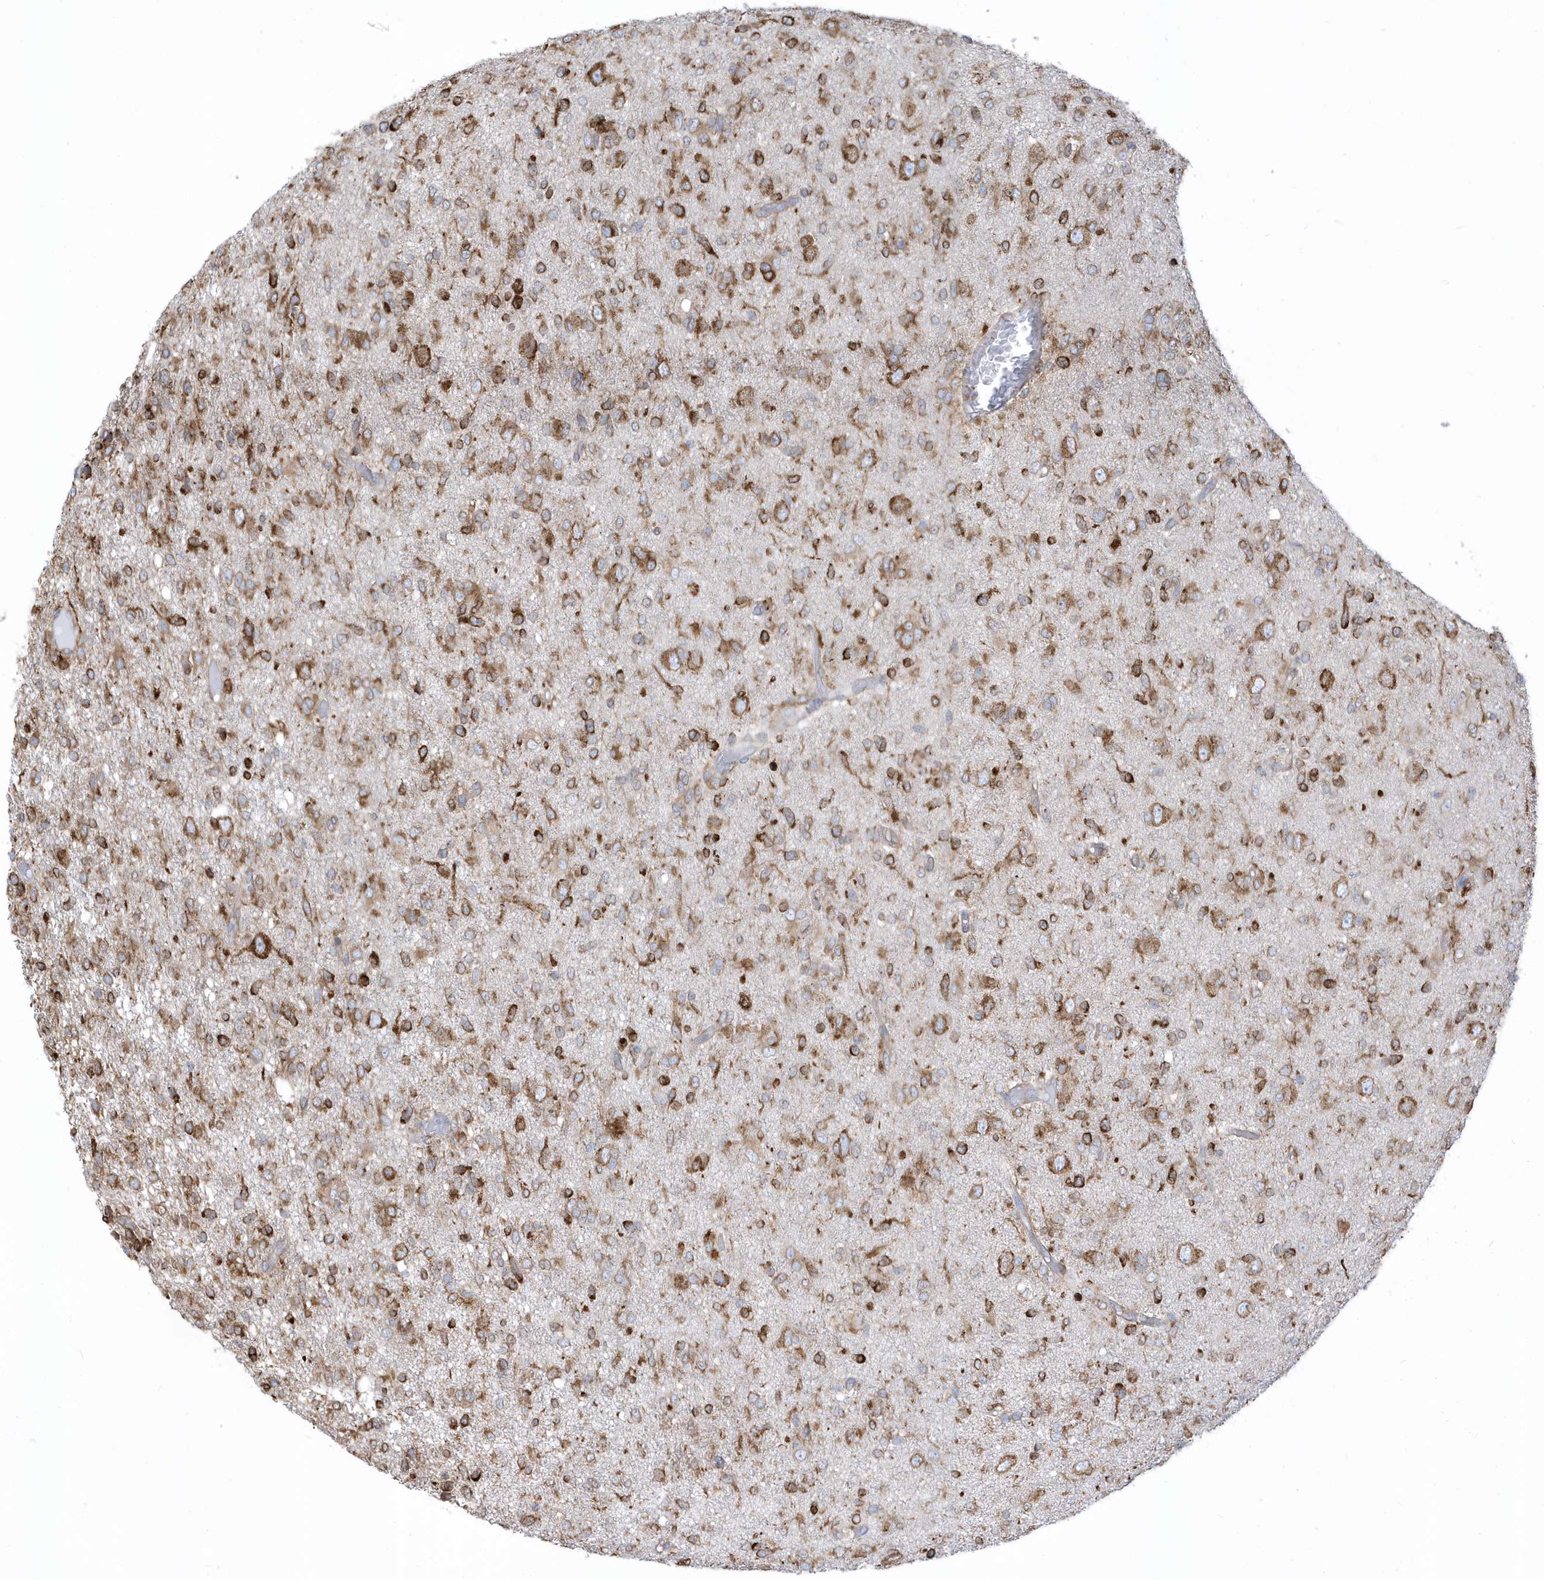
{"staining": {"intensity": "moderate", "quantity": ">75%", "location": "cytoplasmic/membranous"}, "tissue": "glioma", "cell_type": "Tumor cells", "image_type": "cancer", "snomed": [{"axis": "morphology", "description": "Glioma, malignant, High grade"}, {"axis": "topography", "description": "Brain"}], "caption": "High-power microscopy captured an immunohistochemistry (IHC) micrograph of high-grade glioma (malignant), revealing moderate cytoplasmic/membranous expression in approximately >75% of tumor cells.", "gene": "PDIA6", "patient": {"sex": "female", "age": 59}}